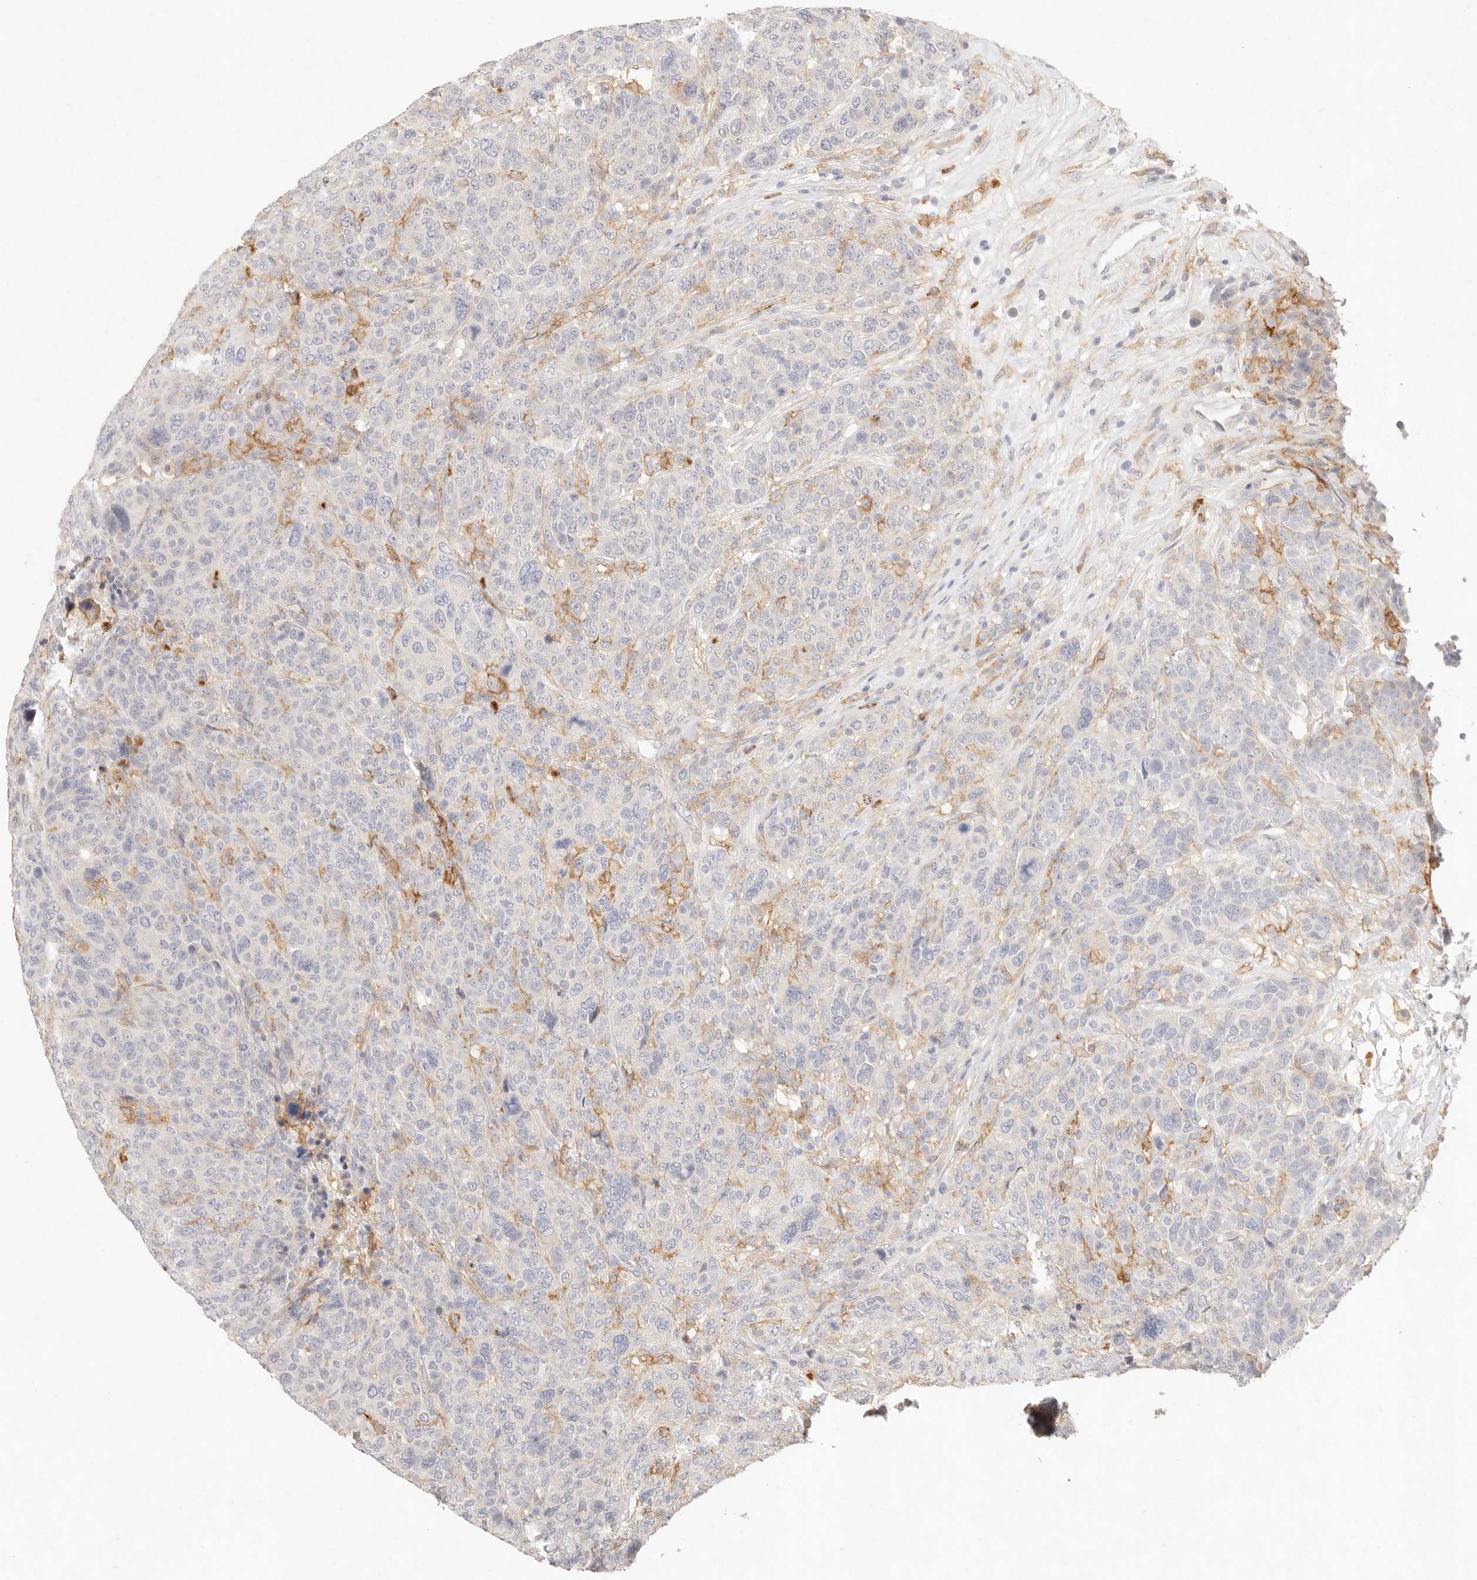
{"staining": {"intensity": "negative", "quantity": "none", "location": "none"}, "tissue": "breast cancer", "cell_type": "Tumor cells", "image_type": "cancer", "snomed": [{"axis": "morphology", "description": "Duct carcinoma"}, {"axis": "topography", "description": "Breast"}], "caption": "A photomicrograph of intraductal carcinoma (breast) stained for a protein displays no brown staining in tumor cells.", "gene": "GPR84", "patient": {"sex": "female", "age": 37}}